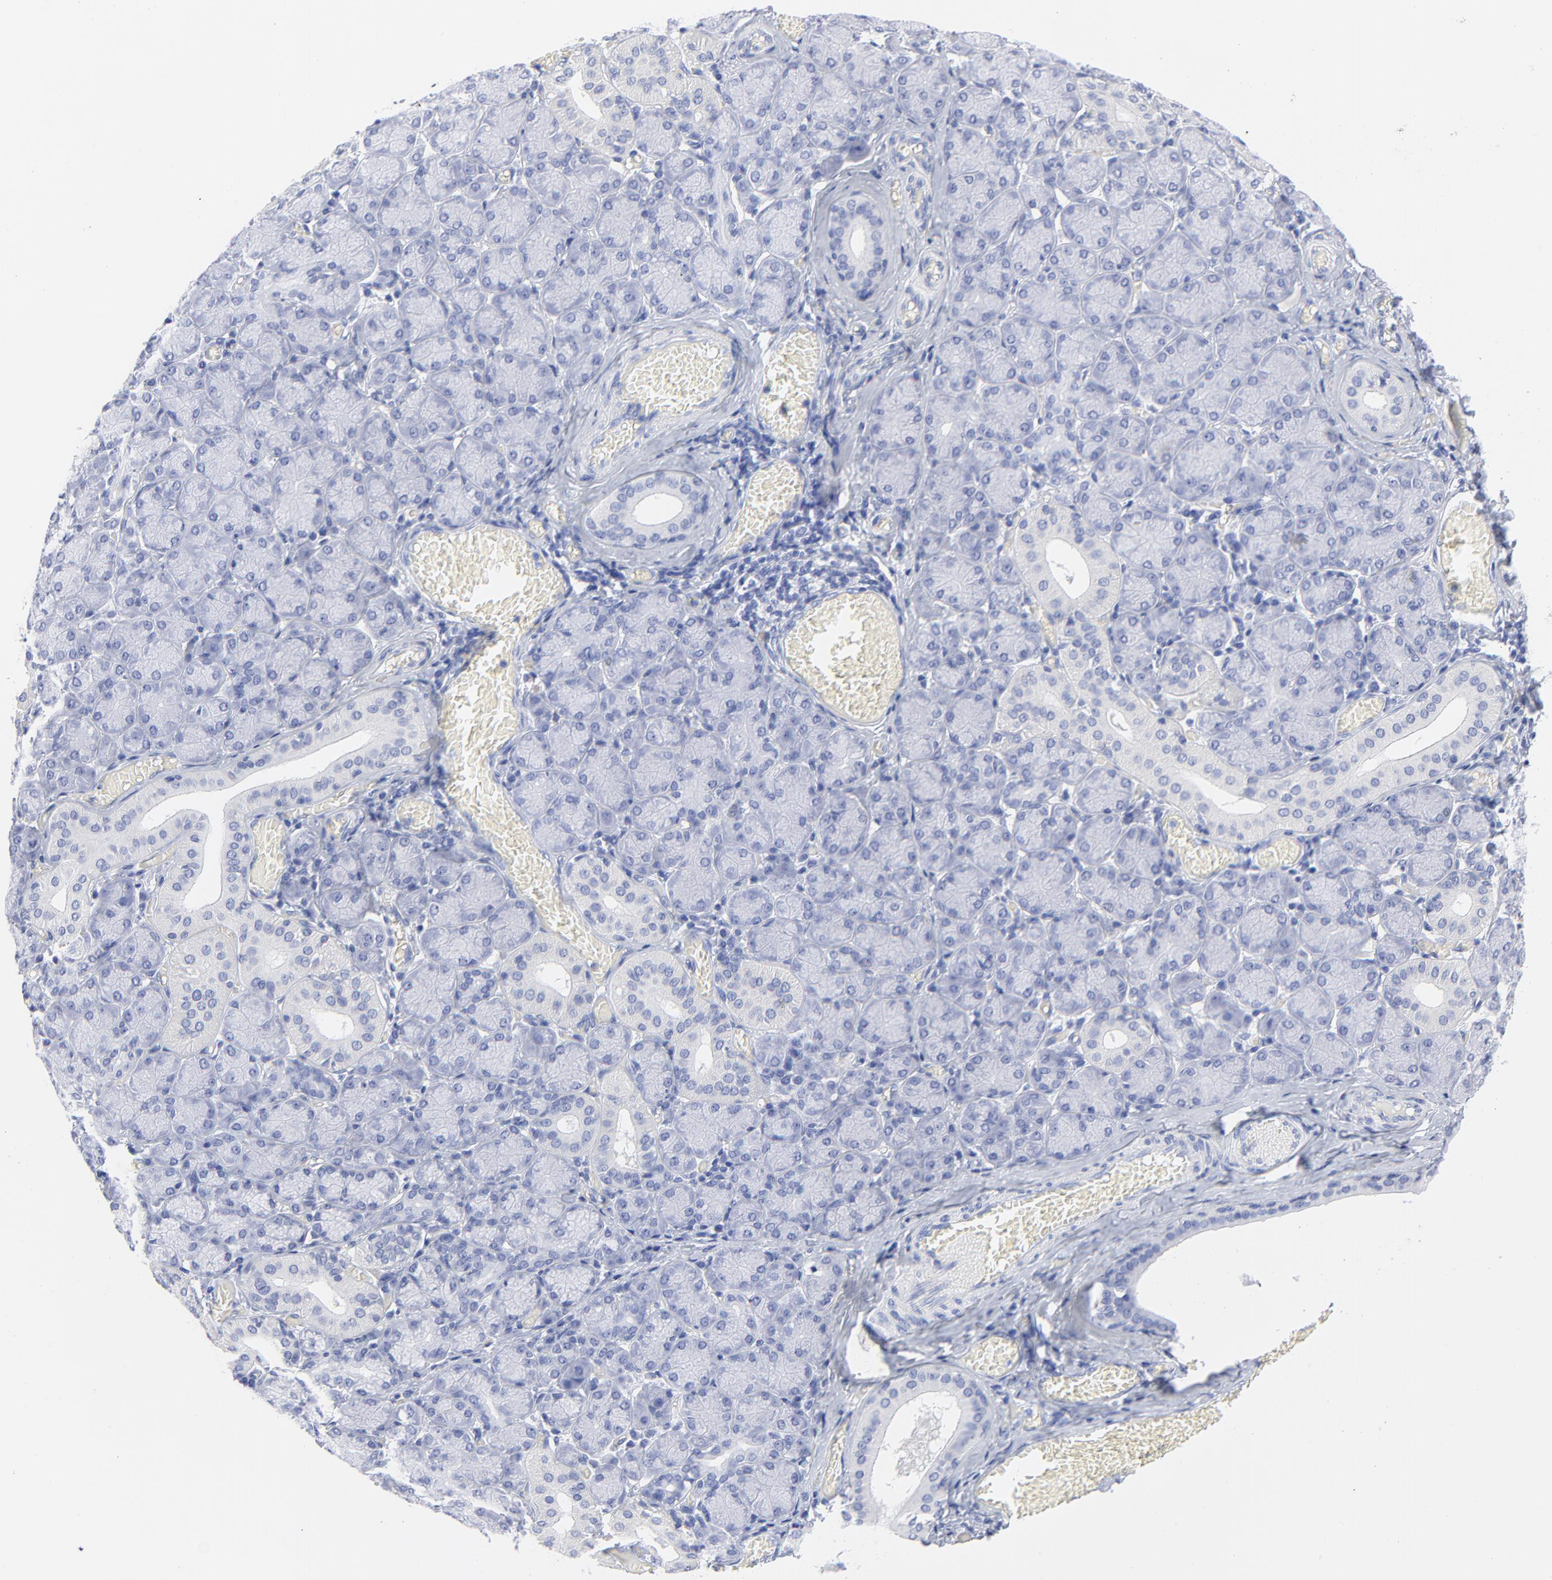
{"staining": {"intensity": "negative", "quantity": "none", "location": "none"}, "tissue": "salivary gland", "cell_type": "Glandular cells", "image_type": "normal", "snomed": [{"axis": "morphology", "description": "Normal tissue, NOS"}, {"axis": "topography", "description": "Salivary gland"}], "caption": "Immunohistochemical staining of benign human salivary gland displays no significant staining in glandular cells.", "gene": "ACY1", "patient": {"sex": "female", "age": 24}}